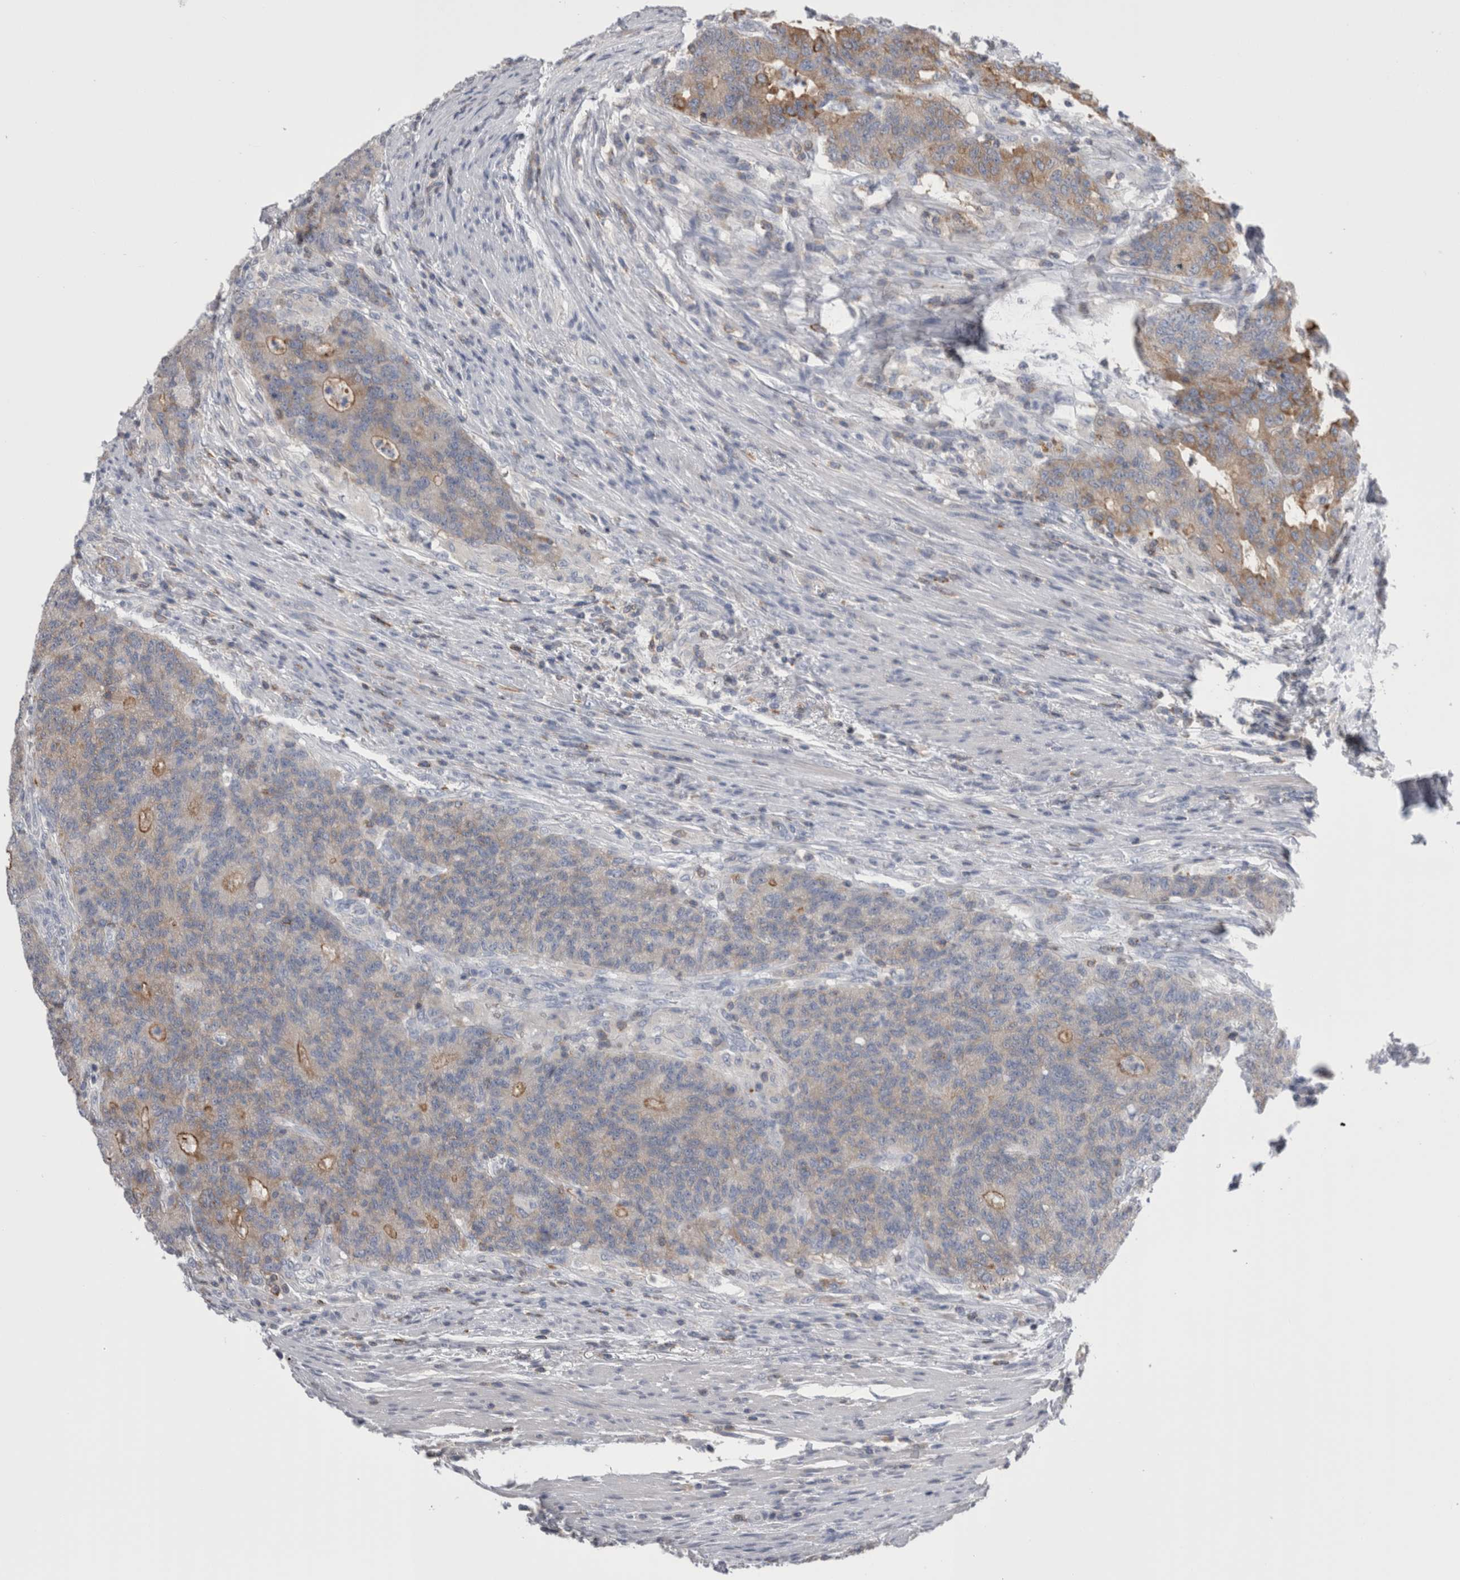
{"staining": {"intensity": "weak", "quantity": "25%-75%", "location": "cytoplasmic/membranous"}, "tissue": "colorectal cancer", "cell_type": "Tumor cells", "image_type": "cancer", "snomed": [{"axis": "morphology", "description": "Normal tissue, NOS"}, {"axis": "morphology", "description": "Adenocarcinoma, NOS"}, {"axis": "topography", "description": "Colon"}], "caption": "Immunohistochemical staining of colorectal cancer reveals low levels of weak cytoplasmic/membranous protein staining in about 25%-75% of tumor cells.", "gene": "DCTN6", "patient": {"sex": "female", "age": 75}}